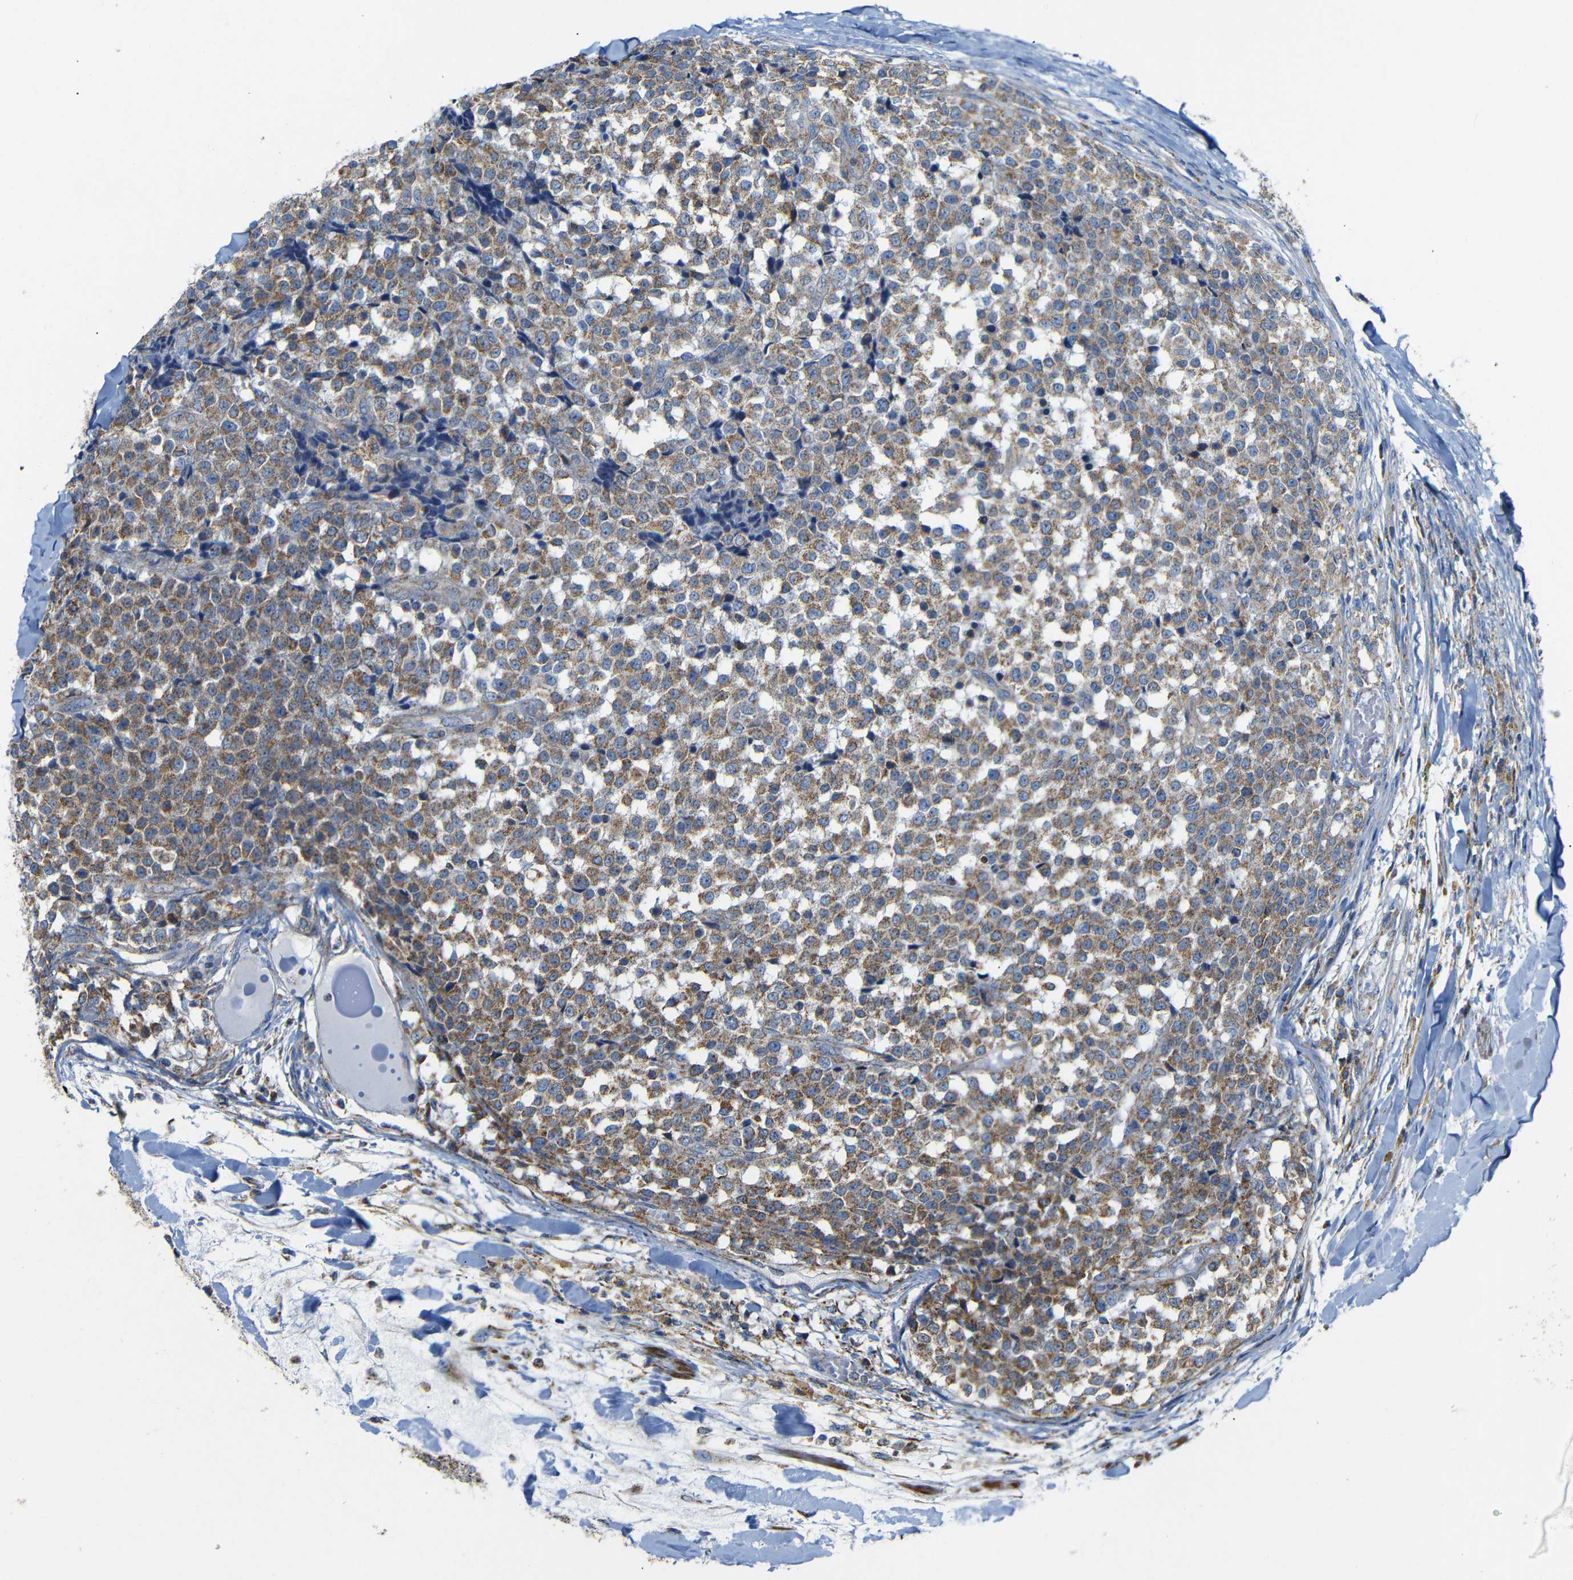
{"staining": {"intensity": "moderate", "quantity": ">75%", "location": "cytoplasmic/membranous"}, "tissue": "testis cancer", "cell_type": "Tumor cells", "image_type": "cancer", "snomed": [{"axis": "morphology", "description": "Seminoma, NOS"}, {"axis": "topography", "description": "Testis"}], "caption": "IHC histopathology image of testis cancer (seminoma) stained for a protein (brown), which exhibits medium levels of moderate cytoplasmic/membranous expression in about >75% of tumor cells.", "gene": "FAM171B", "patient": {"sex": "male", "age": 59}}